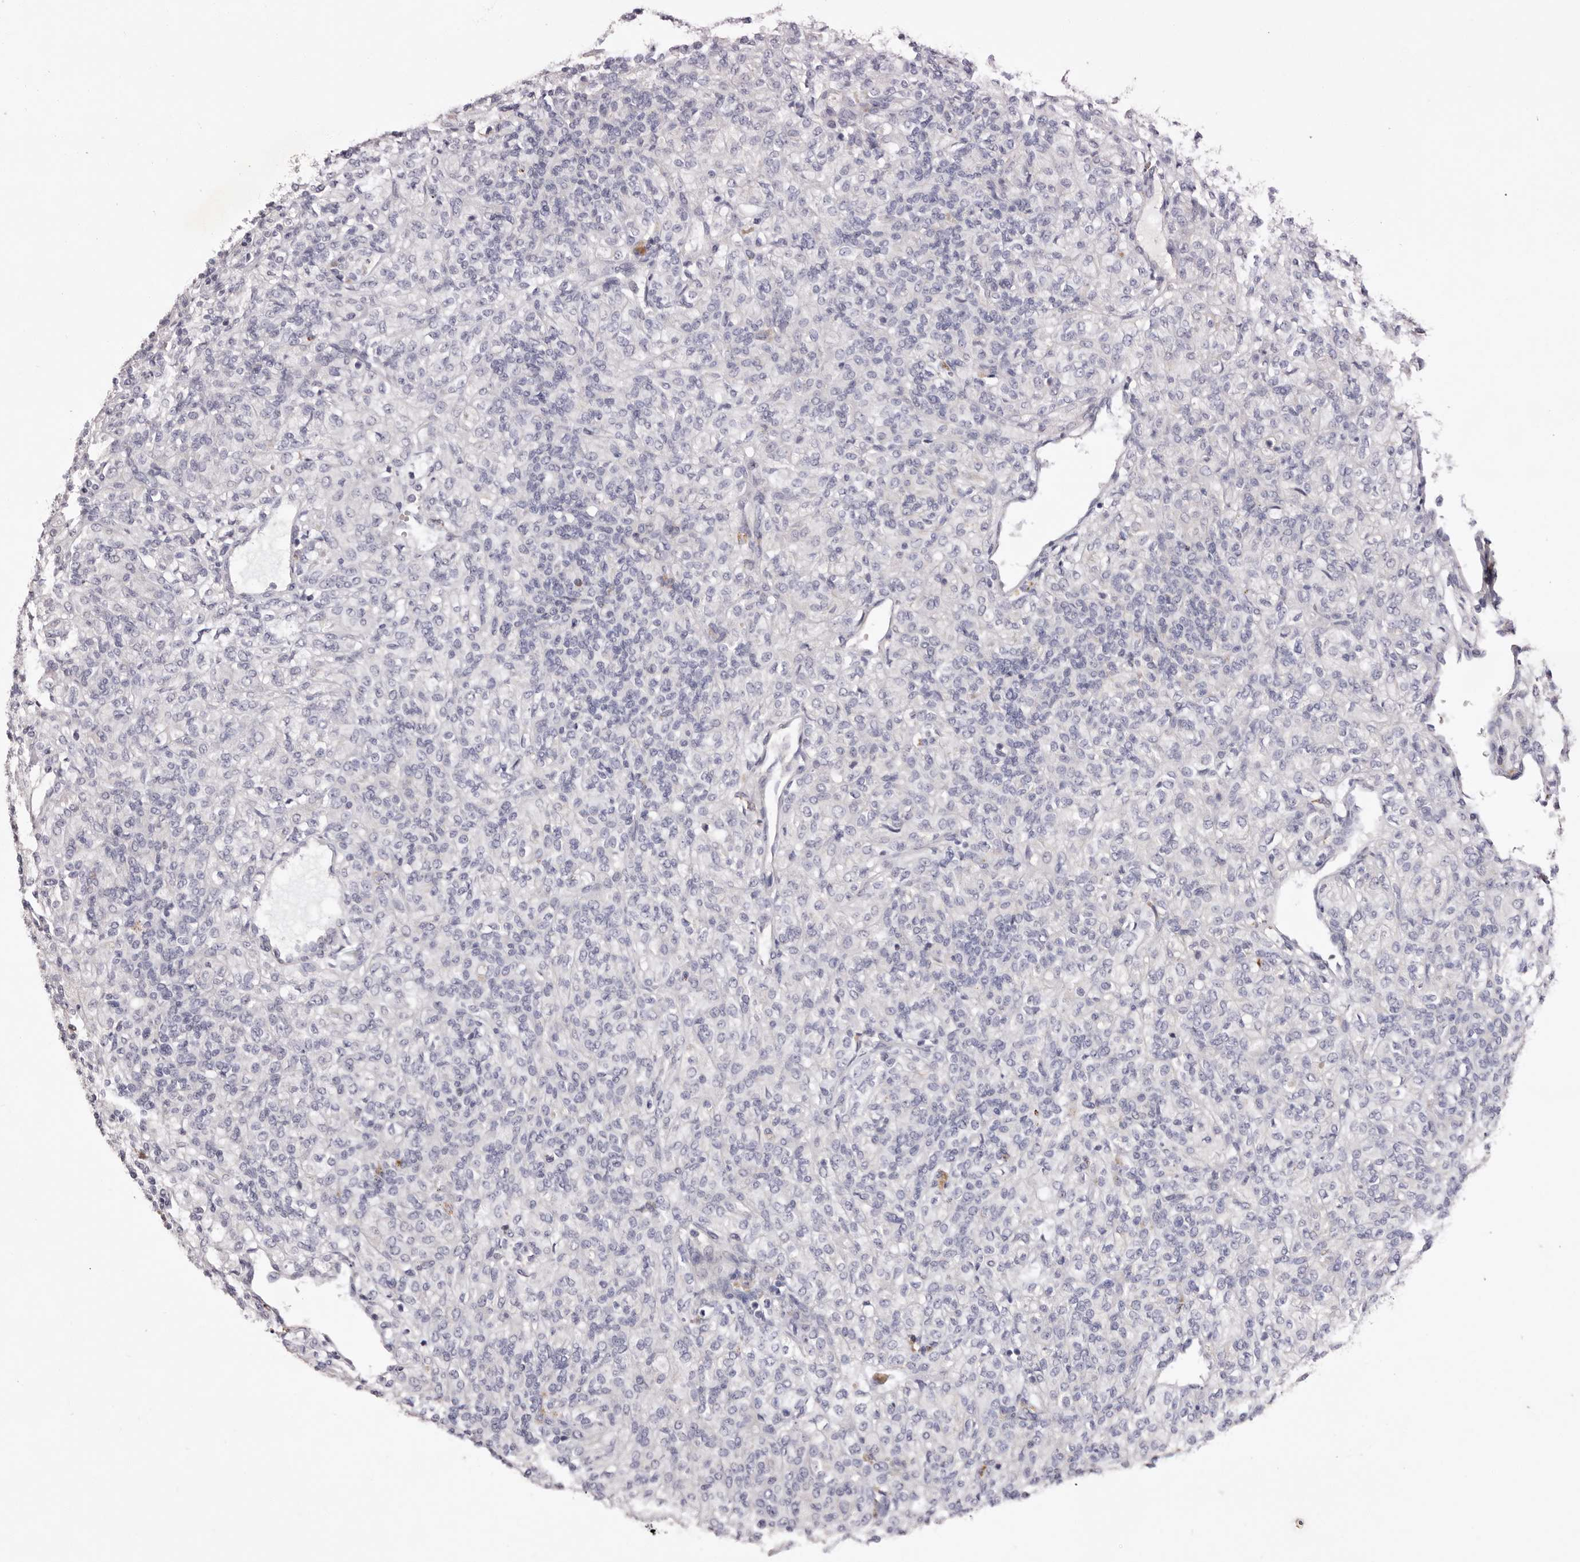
{"staining": {"intensity": "negative", "quantity": "none", "location": "none"}, "tissue": "renal cancer", "cell_type": "Tumor cells", "image_type": "cancer", "snomed": [{"axis": "morphology", "description": "Adenocarcinoma, NOS"}, {"axis": "topography", "description": "Kidney"}], "caption": "Immunohistochemical staining of human adenocarcinoma (renal) displays no significant expression in tumor cells.", "gene": "S1PR5", "patient": {"sex": "male", "age": 77}}